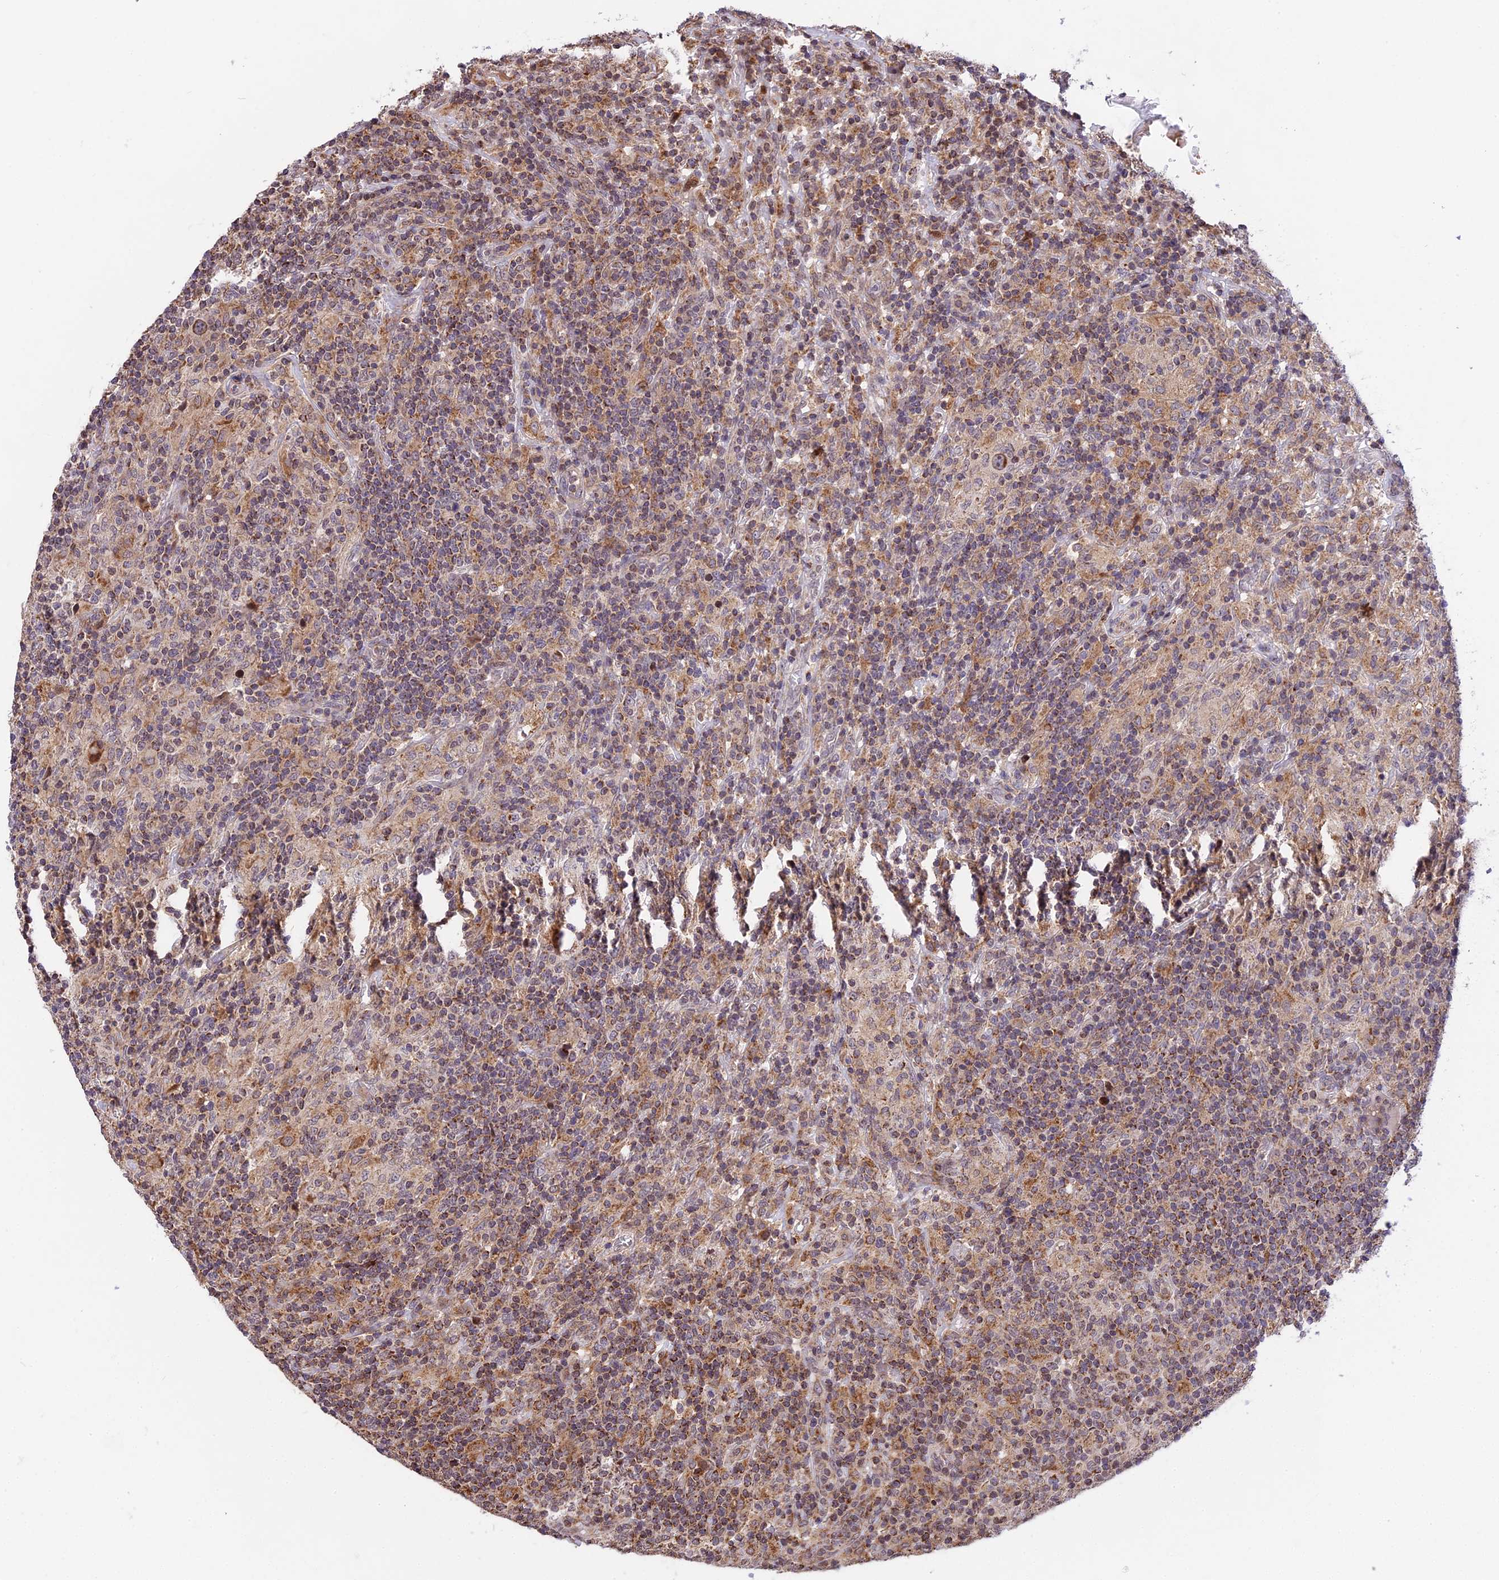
{"staining": {"intensity": "moderate", "quantity": "25%-75%", "location": "cytoplasmic/membranous"}, "tissue": "lymphoma", "cell_type": "Tumor cells", "image_type": "cancer", "snomed": [{"axis": "morphology", "description": "Hodgkin's disease, NOS"}, {"axis": "topography", "description": "Lymph node"}], "caption": "Lymphoma was stained to show a protein in brown. There is medium levels of moderate cytoplasmic/membranous positivity in about 25%-75% of tumor cells.", "gene": "RERGL", "patient": {"sex": "male", "age": 70}}